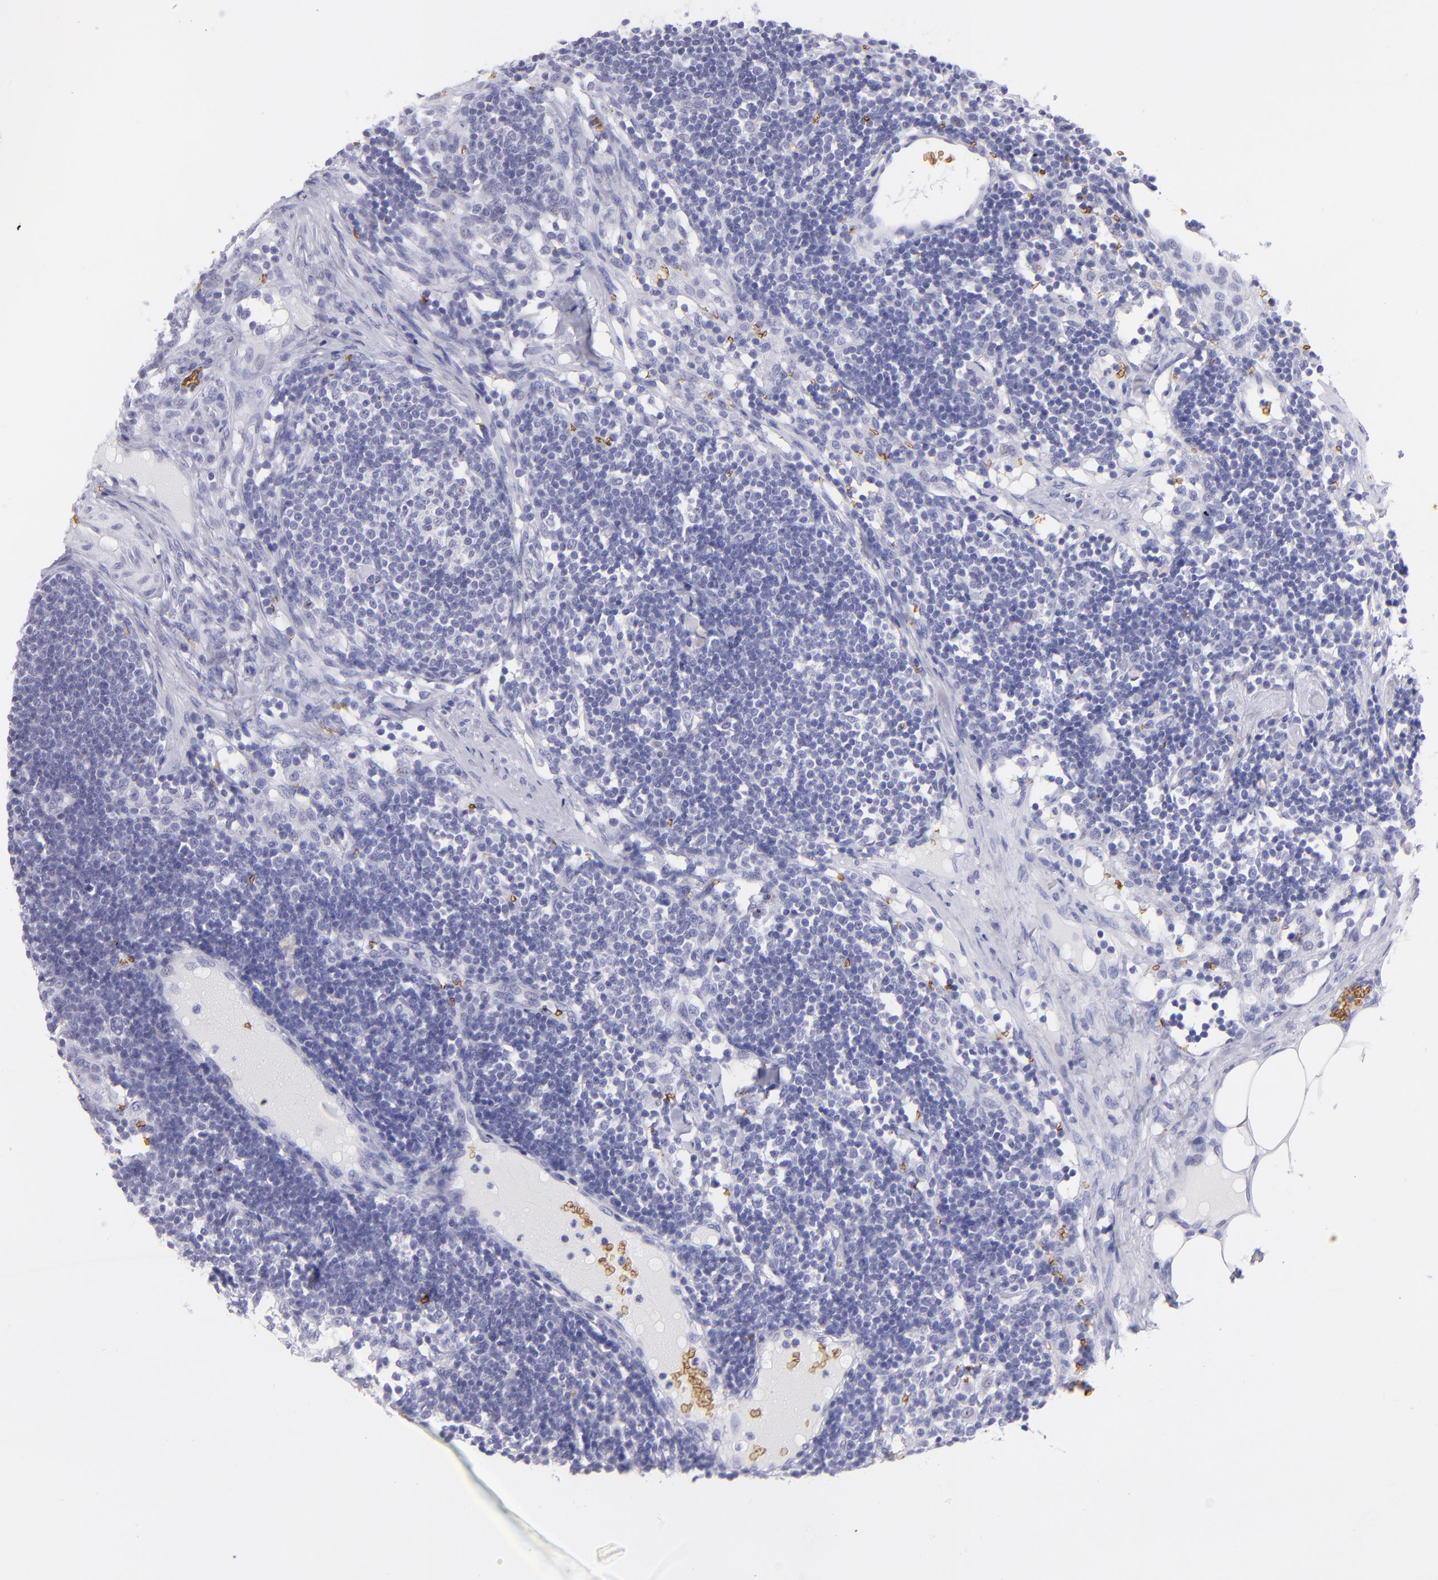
{"staining": {"intensity": "negative", "quantity": "none", "location": "none"}, "tissue": "lymph node", "cell_type": "Germinal center cells", "image_type": "normal", "snomed": [{"axis": "morphology", "description": "Normal tissue, NOS"}, {"axis": "topography", "description": "Lymph node"}], "caption": "Immunohistochemistry (IHC) micrograph of normal human lymph node stained for a protein (brown), which shows no positivity in germinal center cells.", "gene": "GYPA", "patient": {"sex": "female", "age": 42}}